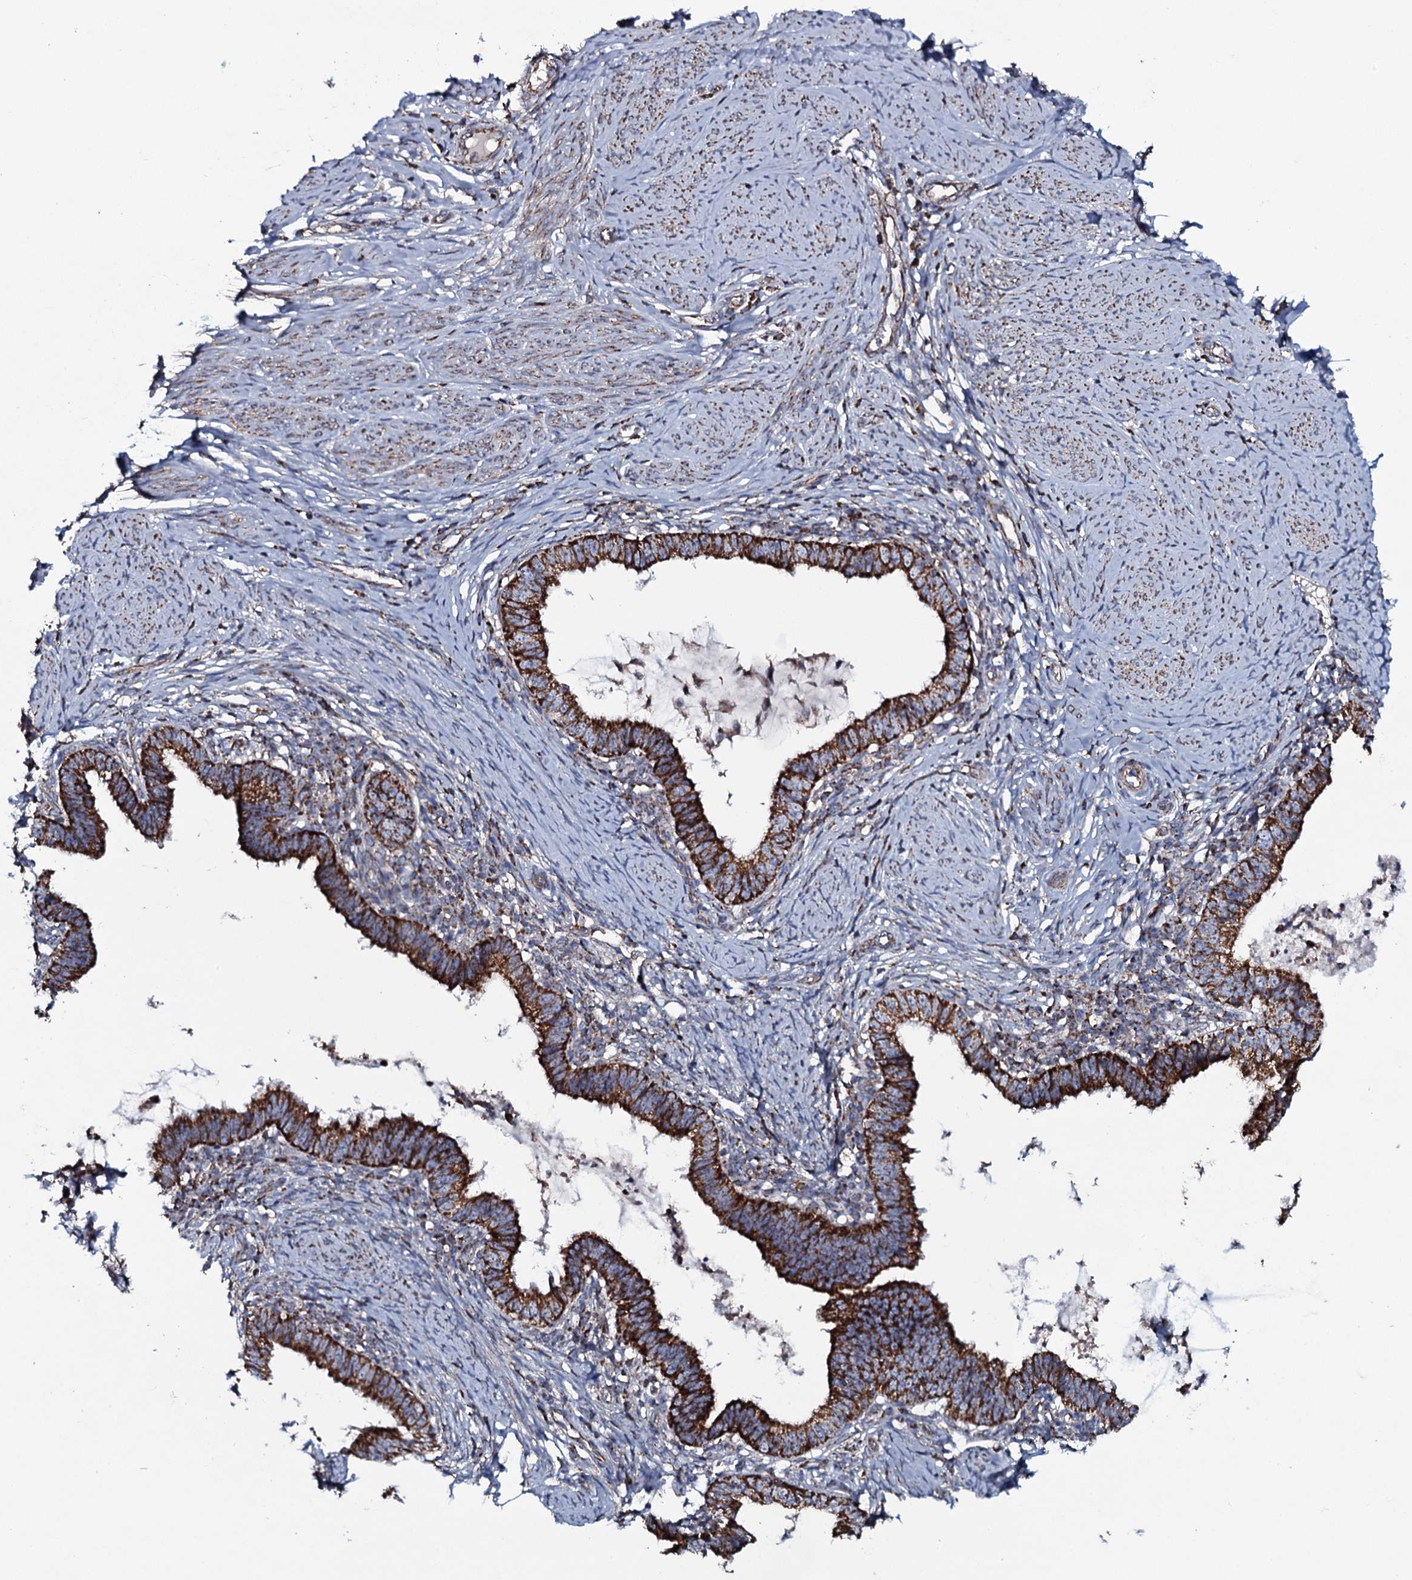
{"staining": {"intensity": "strong", "quantity": ">75%", "location": "cytoplasmic/membranous"}, "tissue": "cervical cancer", "cell_type": "Tumor cells", "image_type": "cancer", "snomed": [{"axis": "morphology", "description": "Adenocarcinoma, NOS"}, {"axis": "topography", "description": "Cervix"}], "caption": "Immunohistochemical staining of cervical cancer displays strong cytoplasmic/membranous protein positivity in about >75% of tumor cells. (IHC, brightfield microscopy, high magnification).", "gene": "EVC2", "patient": {"sex": "female", "age": 36}}